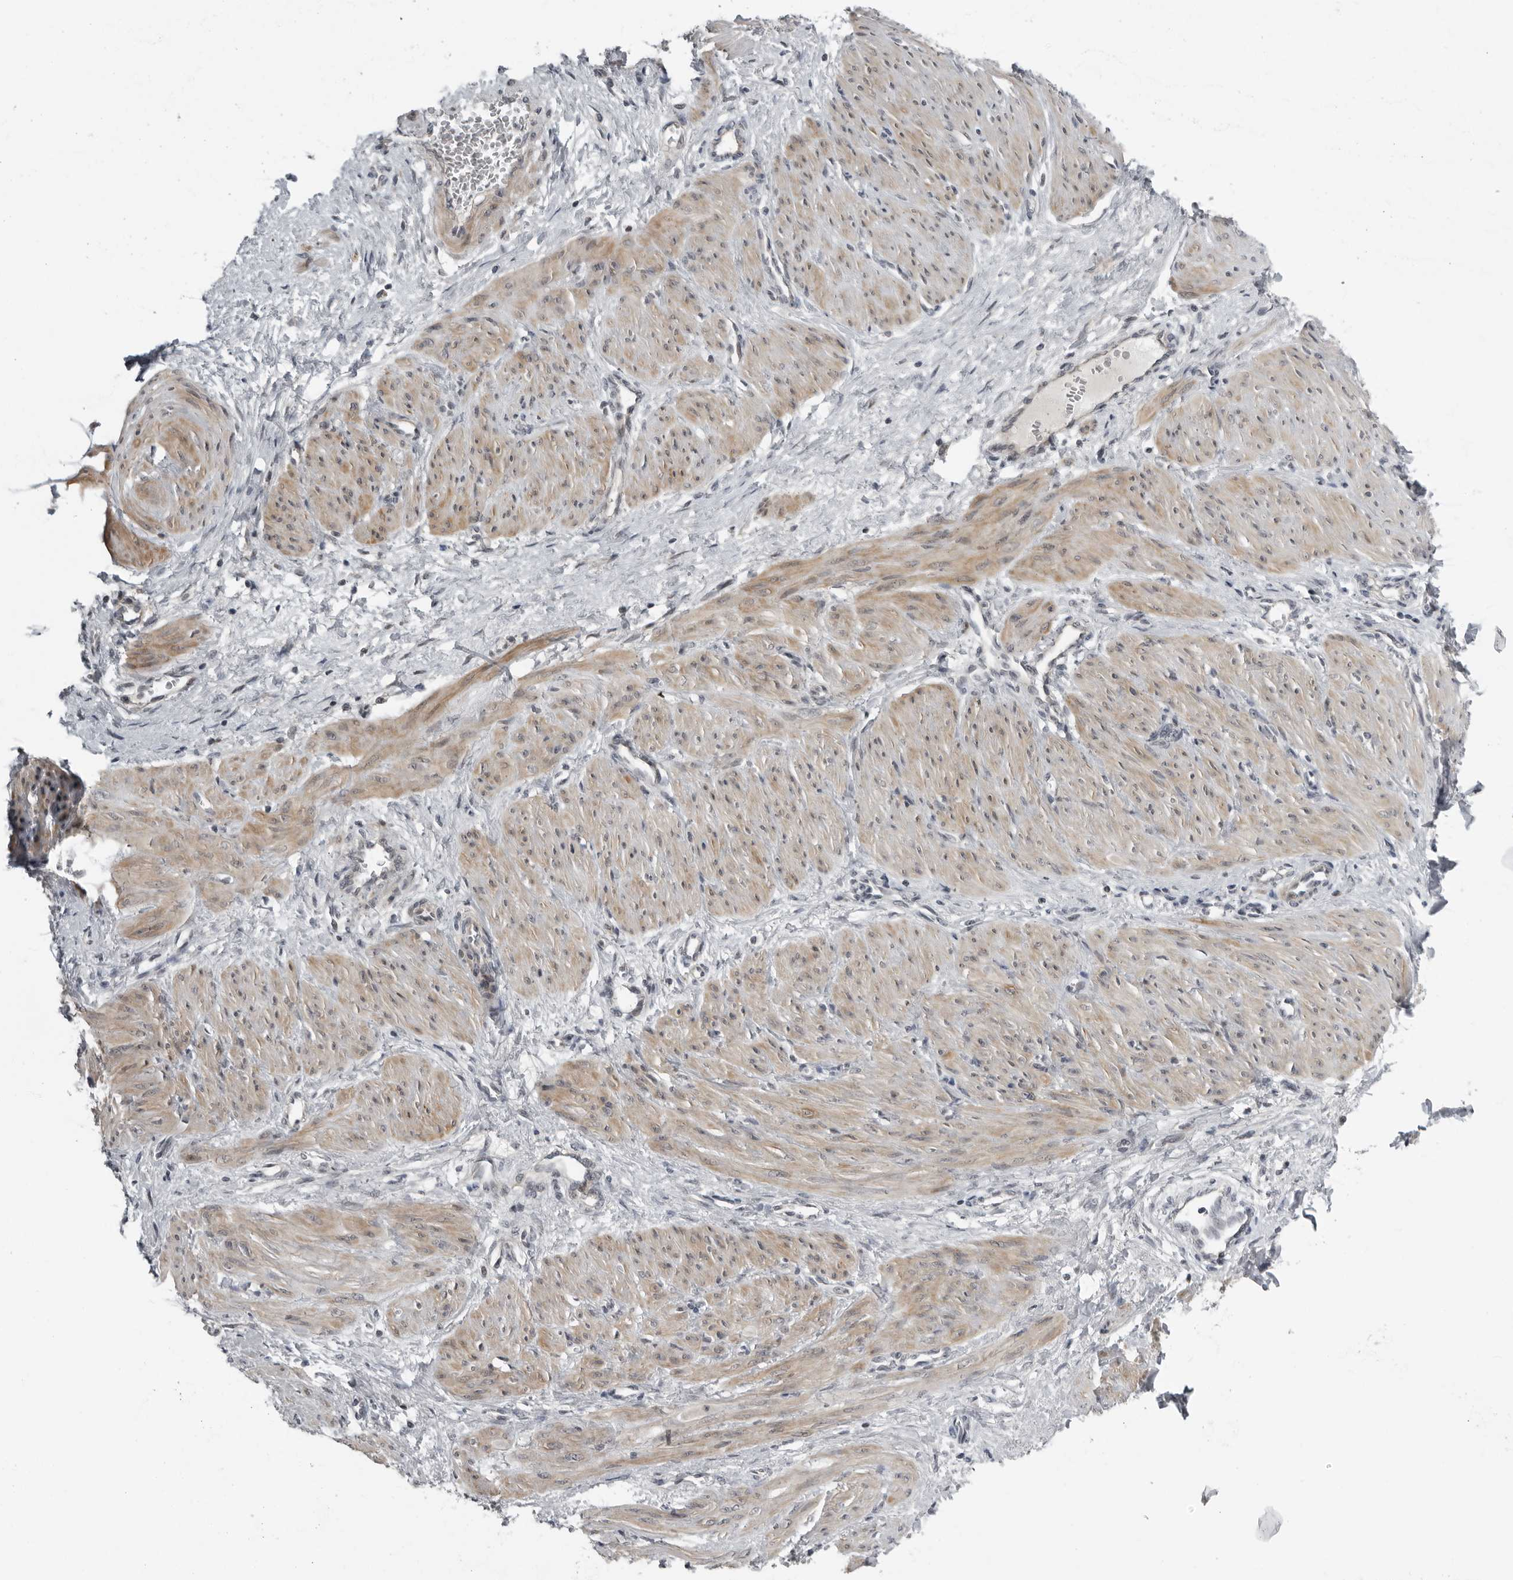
{"staining": {"intensity": "moderate", "quantity": "25%-75%", "location": "cytoplasmic/membranous"}, "tissue": "smooth muscle", "cell_type": "Smooth muscle cells", "image_type": "normal", "snomed": [{"axis": "morphology", "description": "Normal tissue, NOS"}, {"axis": "topography", "description": "Endometrium"}], "caption": "Immunohistochemical staining of normal smooth muscle exhibits moderate cytoplasmic/membranous protein positivity in approximately 25%-75% of smooth muscle cells.", "gene": "ALPK2", "patient": {"sex": "female", "age": 33}}